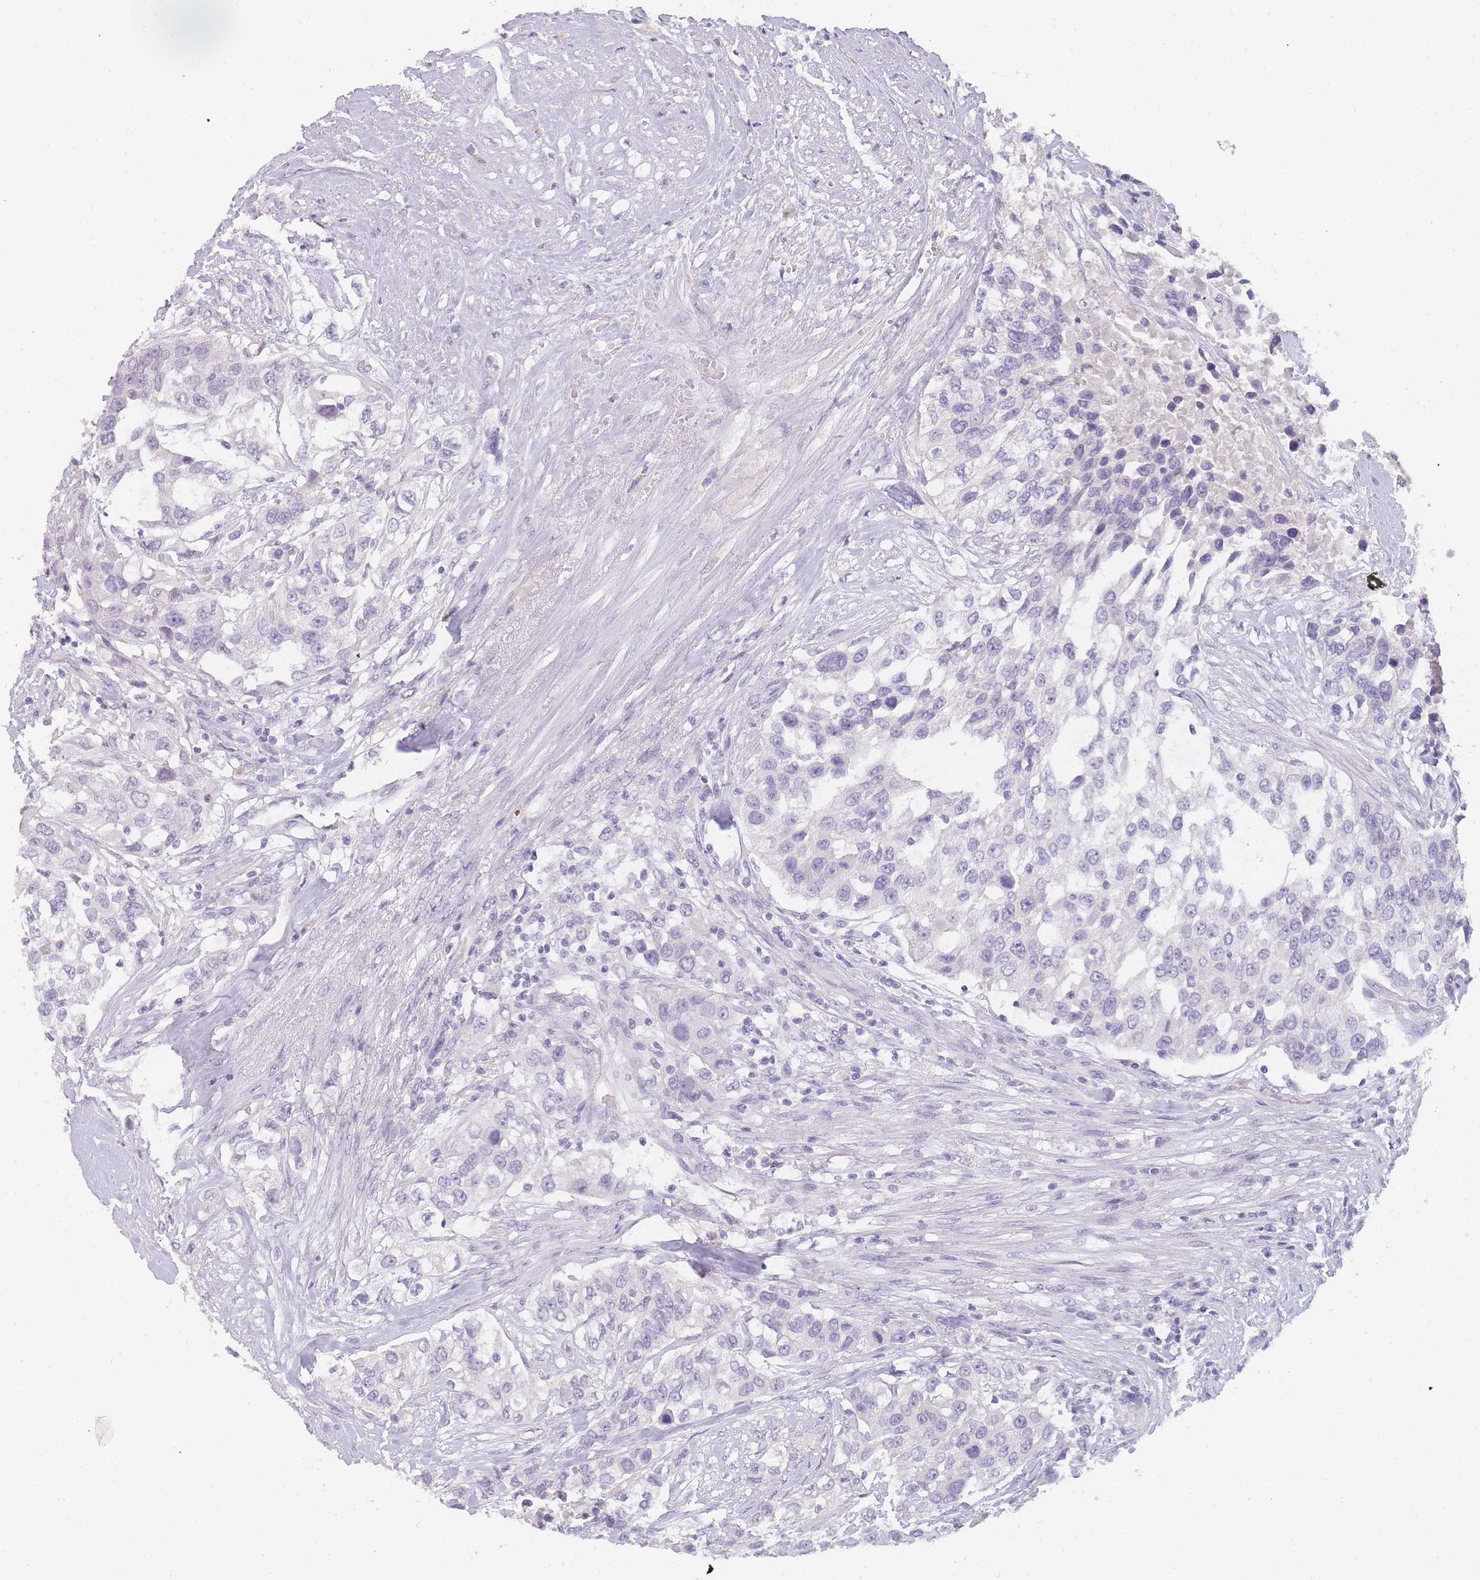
{"staining": {"intensity": "negative", "quantity": "none", "location": "none"}, "tissue": "urothelial cancer", "cell_type": "Tumor cells", "image_type": "cancer", "snomed": [{"axis": "morphology", "description": "Urothelial carcinoma, High grade"}, {"axis": "topography", "description": "Urinary bladder"}], "caption": "An immunohistochemistry photomicrograph of urothelial cancer is shown. There is no staining in tumor cells of urothelial cancer. (Stains: DAB (3,3'-diaminobenzidine) IHC with hematoxylin counter stain, Microscopy: brightfield microscopy at high magnification).", "gene": "INS", "patient": {"sex": "female", "age": 80}}